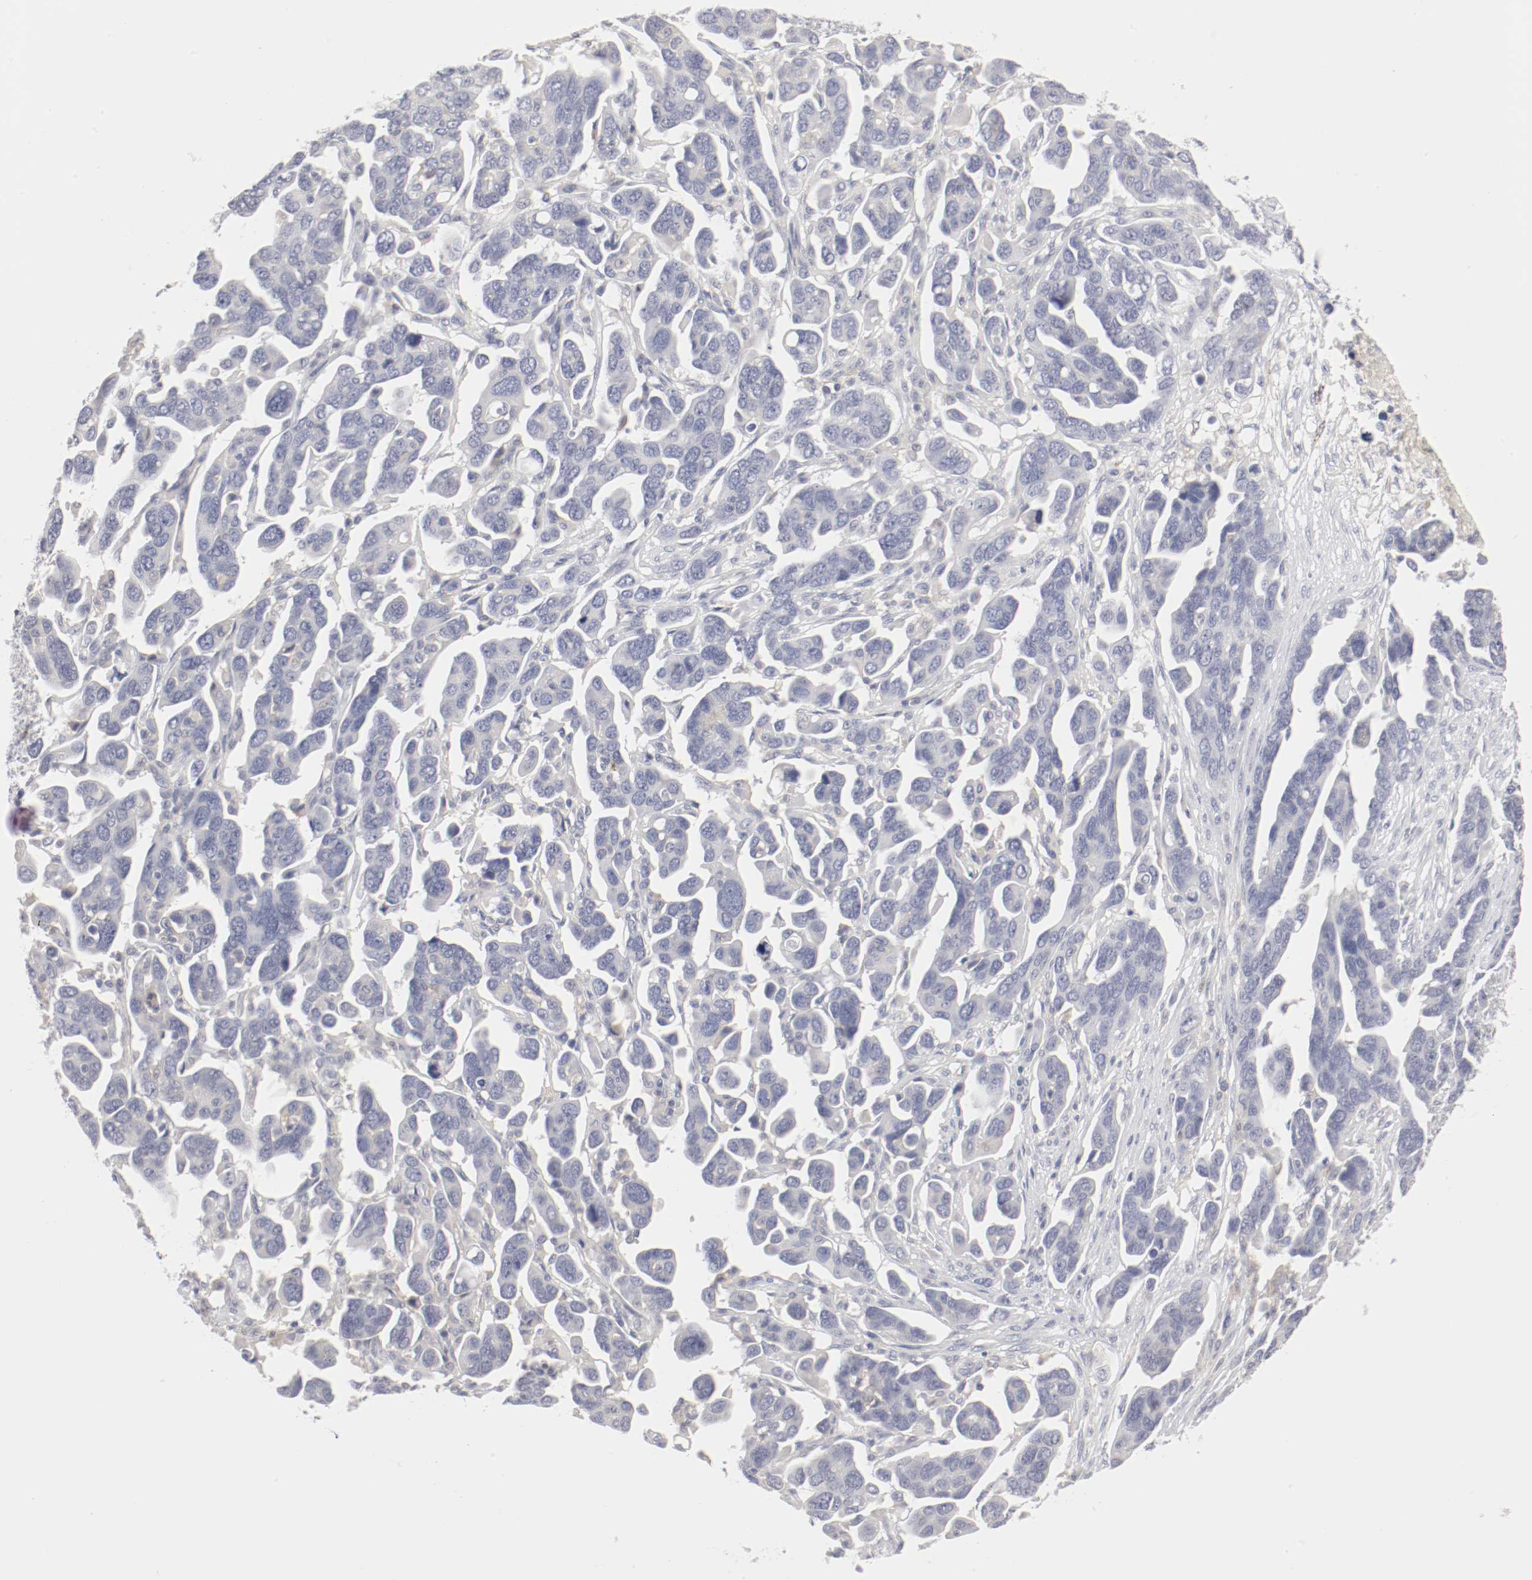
{"staining": {"intensity": "negative", "quantity": "none", "location": "none"}, "tissue": "ovarian cancer", "cell_type": "Tumor cells", "image_type": "cancer", "snomed": [{"axis": "morphology", "description": "Cystadenocarcinoma, serous, NOS"}, {"axis": "topography", "description": "Ovary"}], "caption": "There is no significant staining in tumor cells of ovarian serous cystadenocarcinoma.", "gene": "ITGAX", "patient": {"sex": "female", "age": 54}}